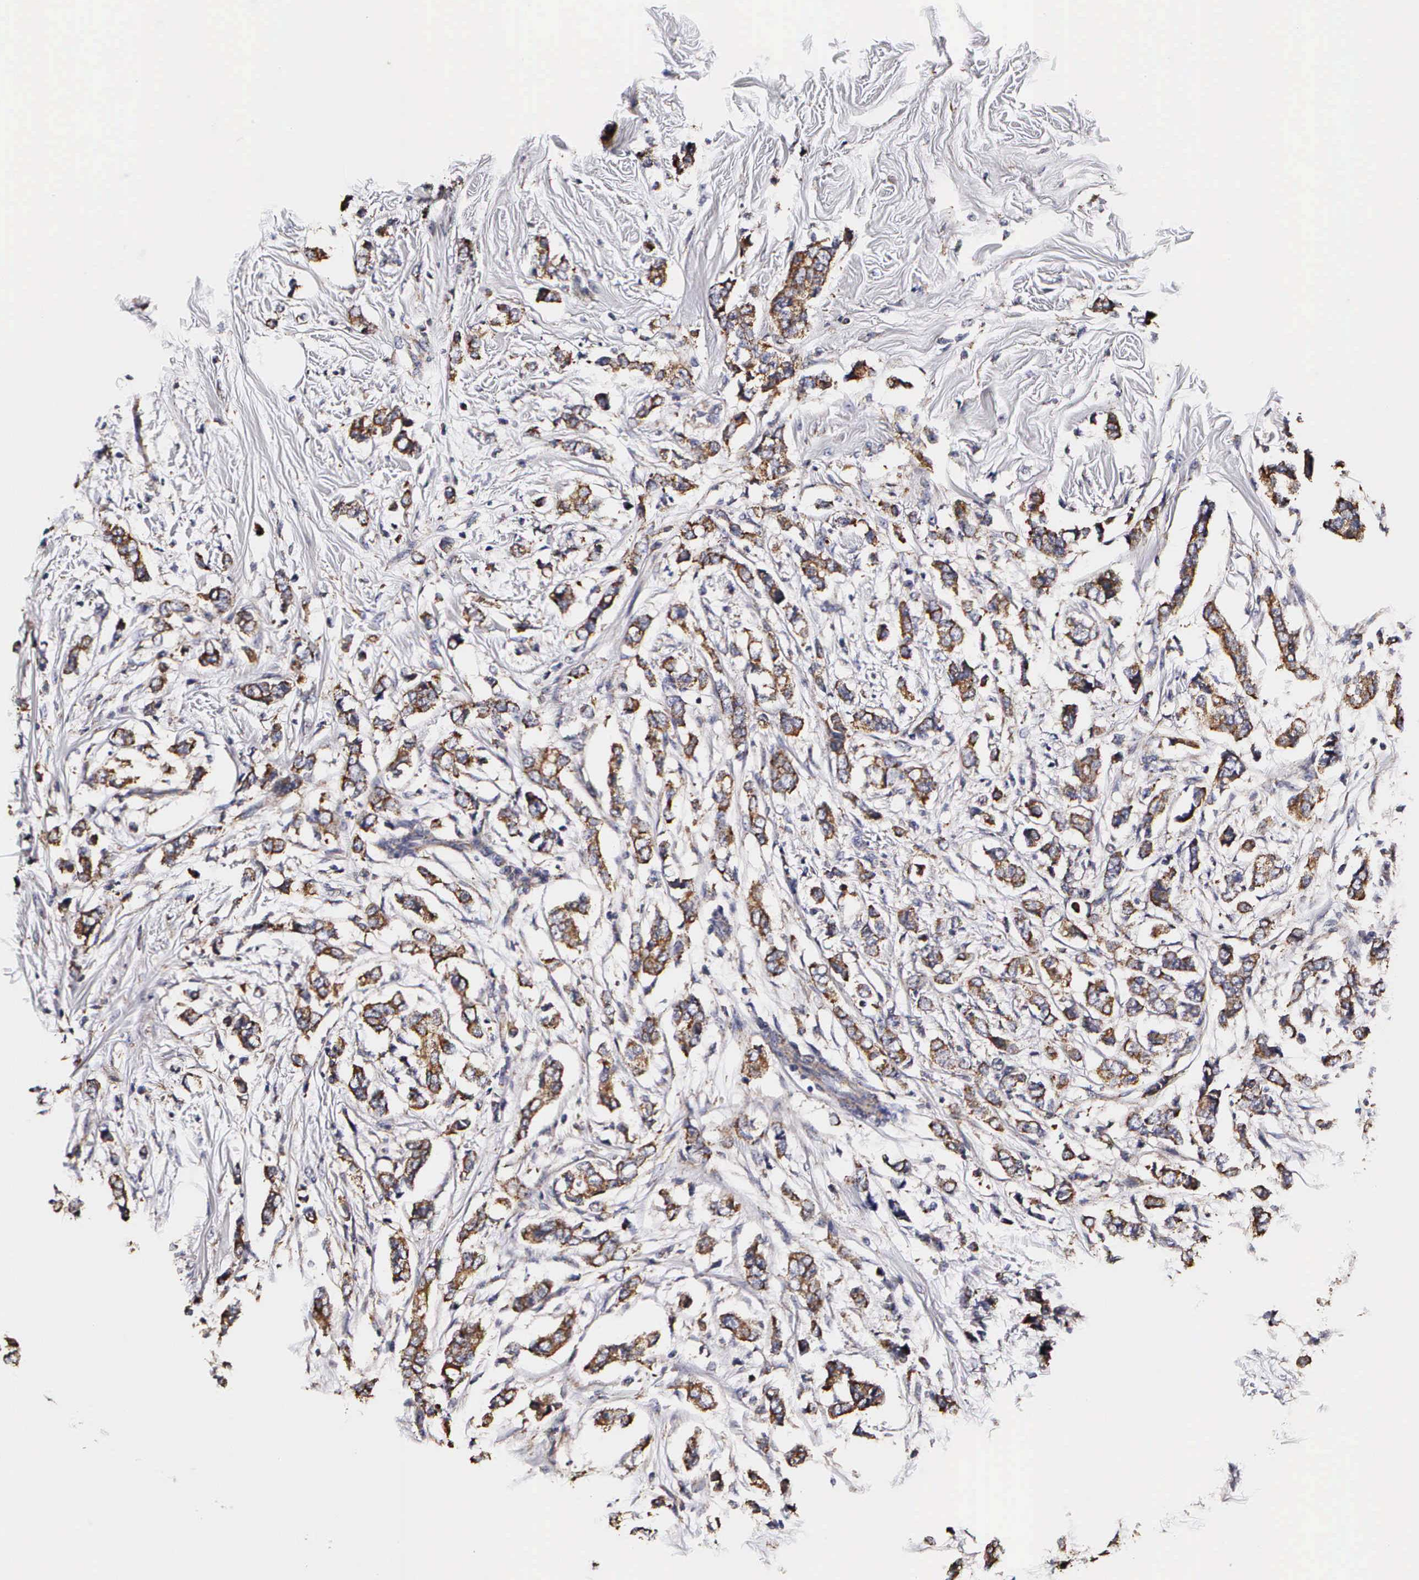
{"staining": {"intensity": "moderate", "quantity": ">75%", "location": "cytoplasmic/membranous"}, "tissue": "breast cancer", "cell_type": "Tumor cells", "image_type": "cancer", "snomed": [{"axis": "morphology", "description": "Duct carcinoma"}, {"axis": "topography", "description": "Breast"}], "caption": "DAB (3,3'-diaminobenzidine) immunohistochemical staining of human breast cancer reveals moderate cytoplasmic/membranous protein staining in about >75% of tumor cells.", "gene": "PSMA3", "patient": {"sex": "female", "age": 84}}